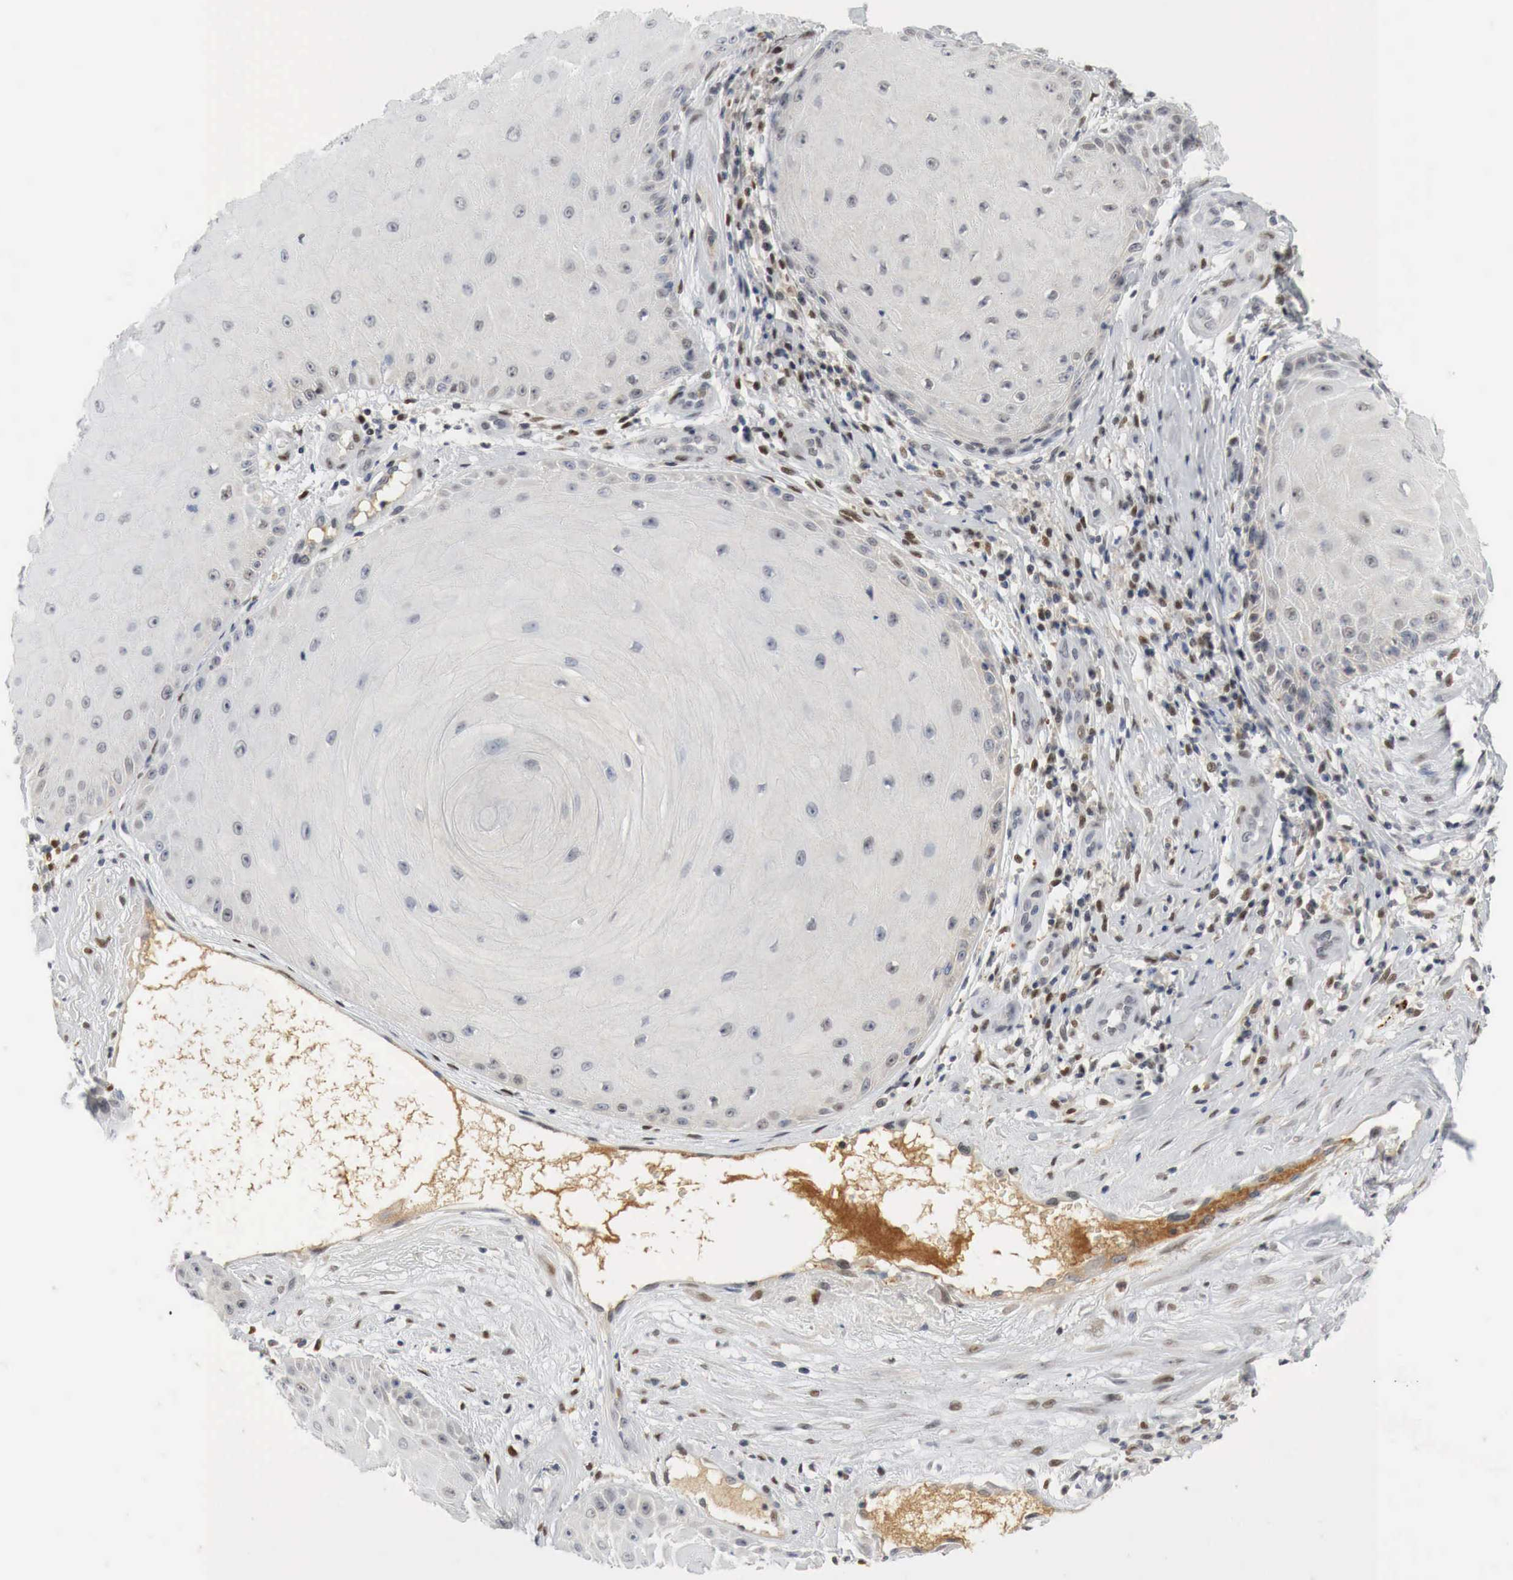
{"staining": {"intensity": "weak", "quantity": "<25%", "location": "cytoplasmic/membranous,nuclear"}, "tissue": "skin cancer", "cell_type": "Tumor cells", "image_type": "cancer", "snomed": [{"axis": "morphology", "description": "Squamous cell carcinoma, NOS"}, {"axis": "topography", "description": "Skin"}], "caption": "This is an IHC photomicrograph of human squamous cell carcinoma (skin). There is no positivity in tumor cells.", "gene": "MYC", "patient": {"sex": "male", "age": 57}}